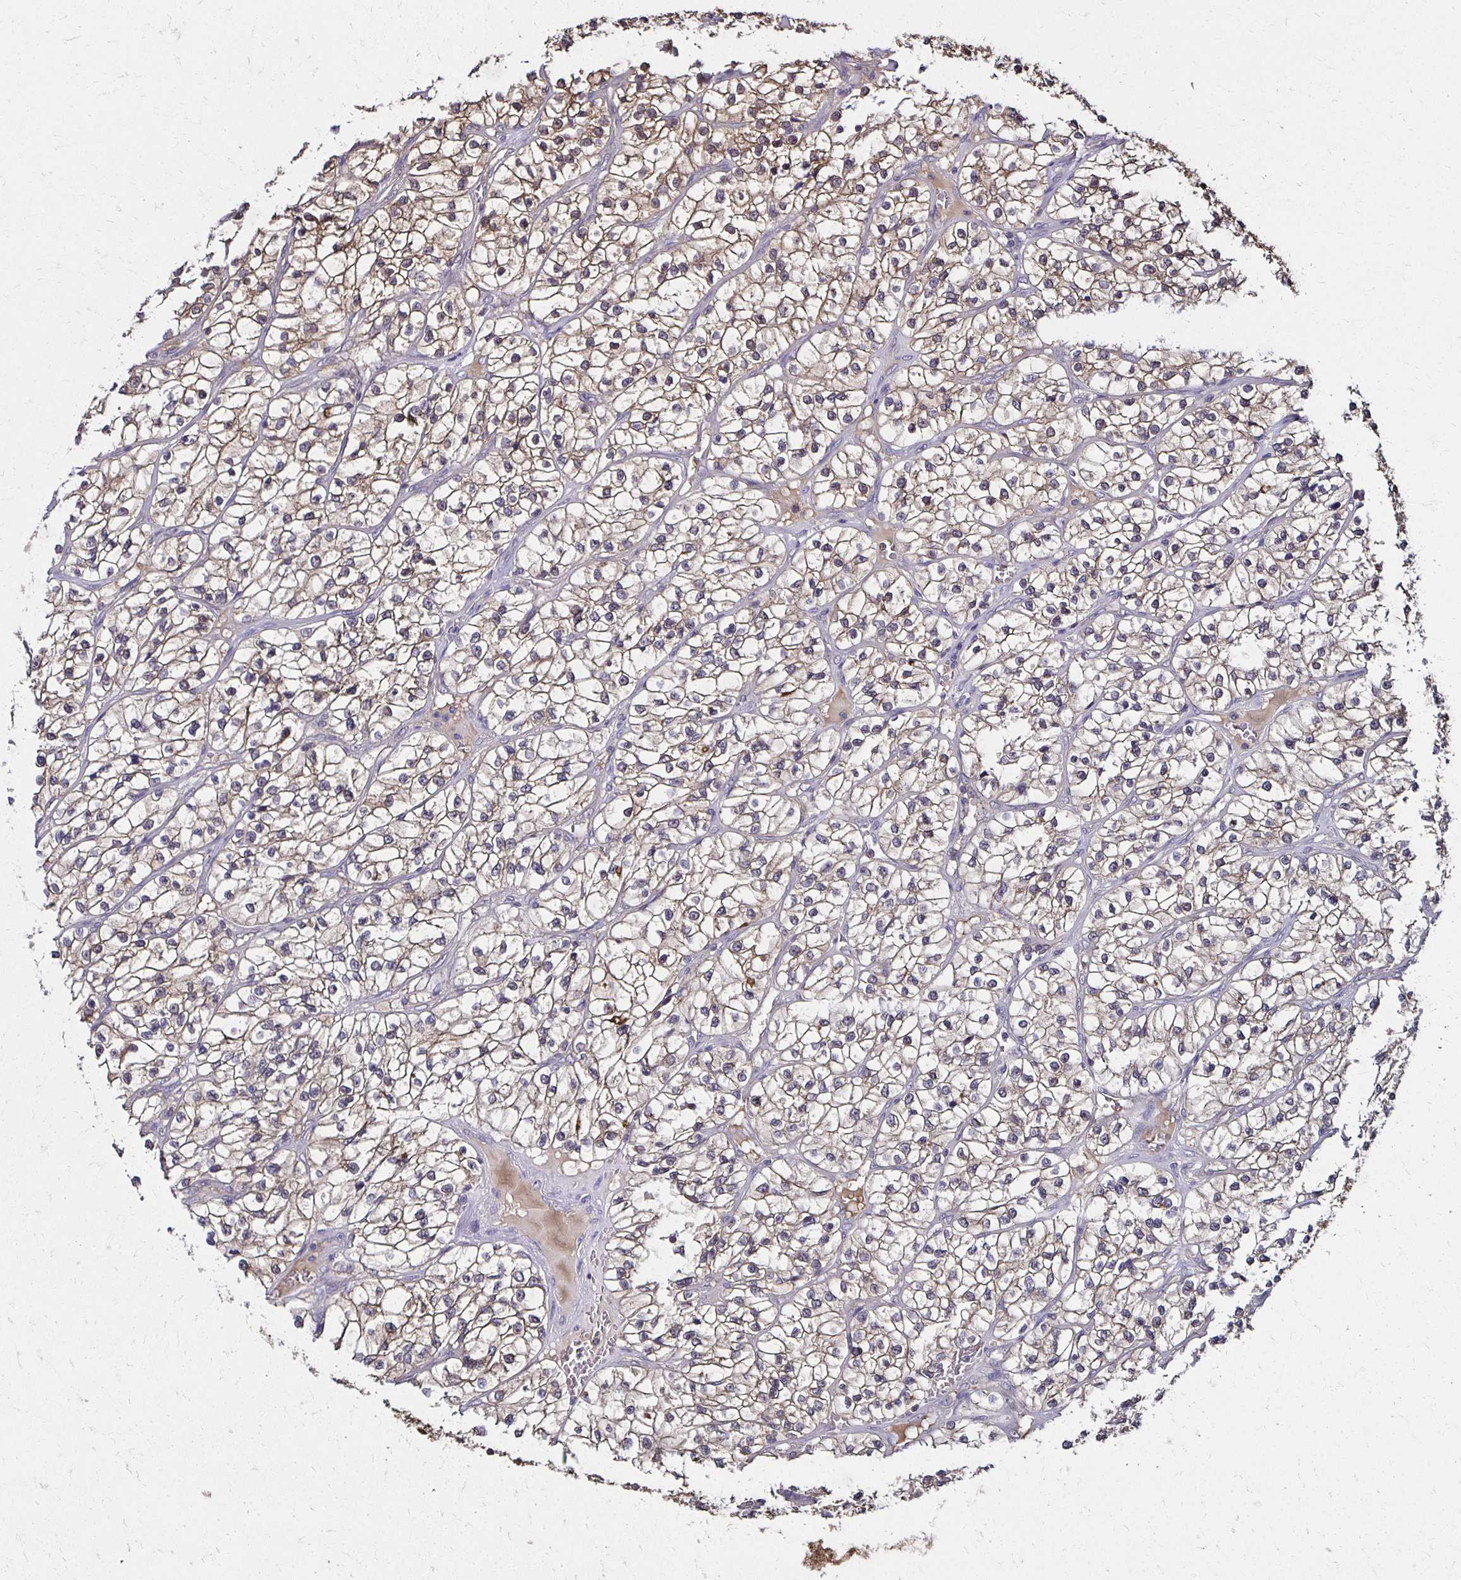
{"staining": {"intensity": "weak", "quantity": "25%-75%", "location": "cytoplasmic/membranous"}, "tissue": "renal cancer", "cell_type": "Tumor cells", "image_type": "cancer", "snomed": [{"axis": "morphology", "description": "Adenocarcinoma, NOS"}, {"axis": "topography", "description": "Kidney"}], "caption": "Immunohistochemical staining of adenocarcinoma (renal) displays low levels of weak cytoplasmic/membranous staining in approximately 25%-75% of tumor cells. (DAB (3,3'-diaminobenzidine) IHC with brightfield microscopy, high magnification).", "gene": "TXN", "patient": {"sex": "female", "age": 57}}